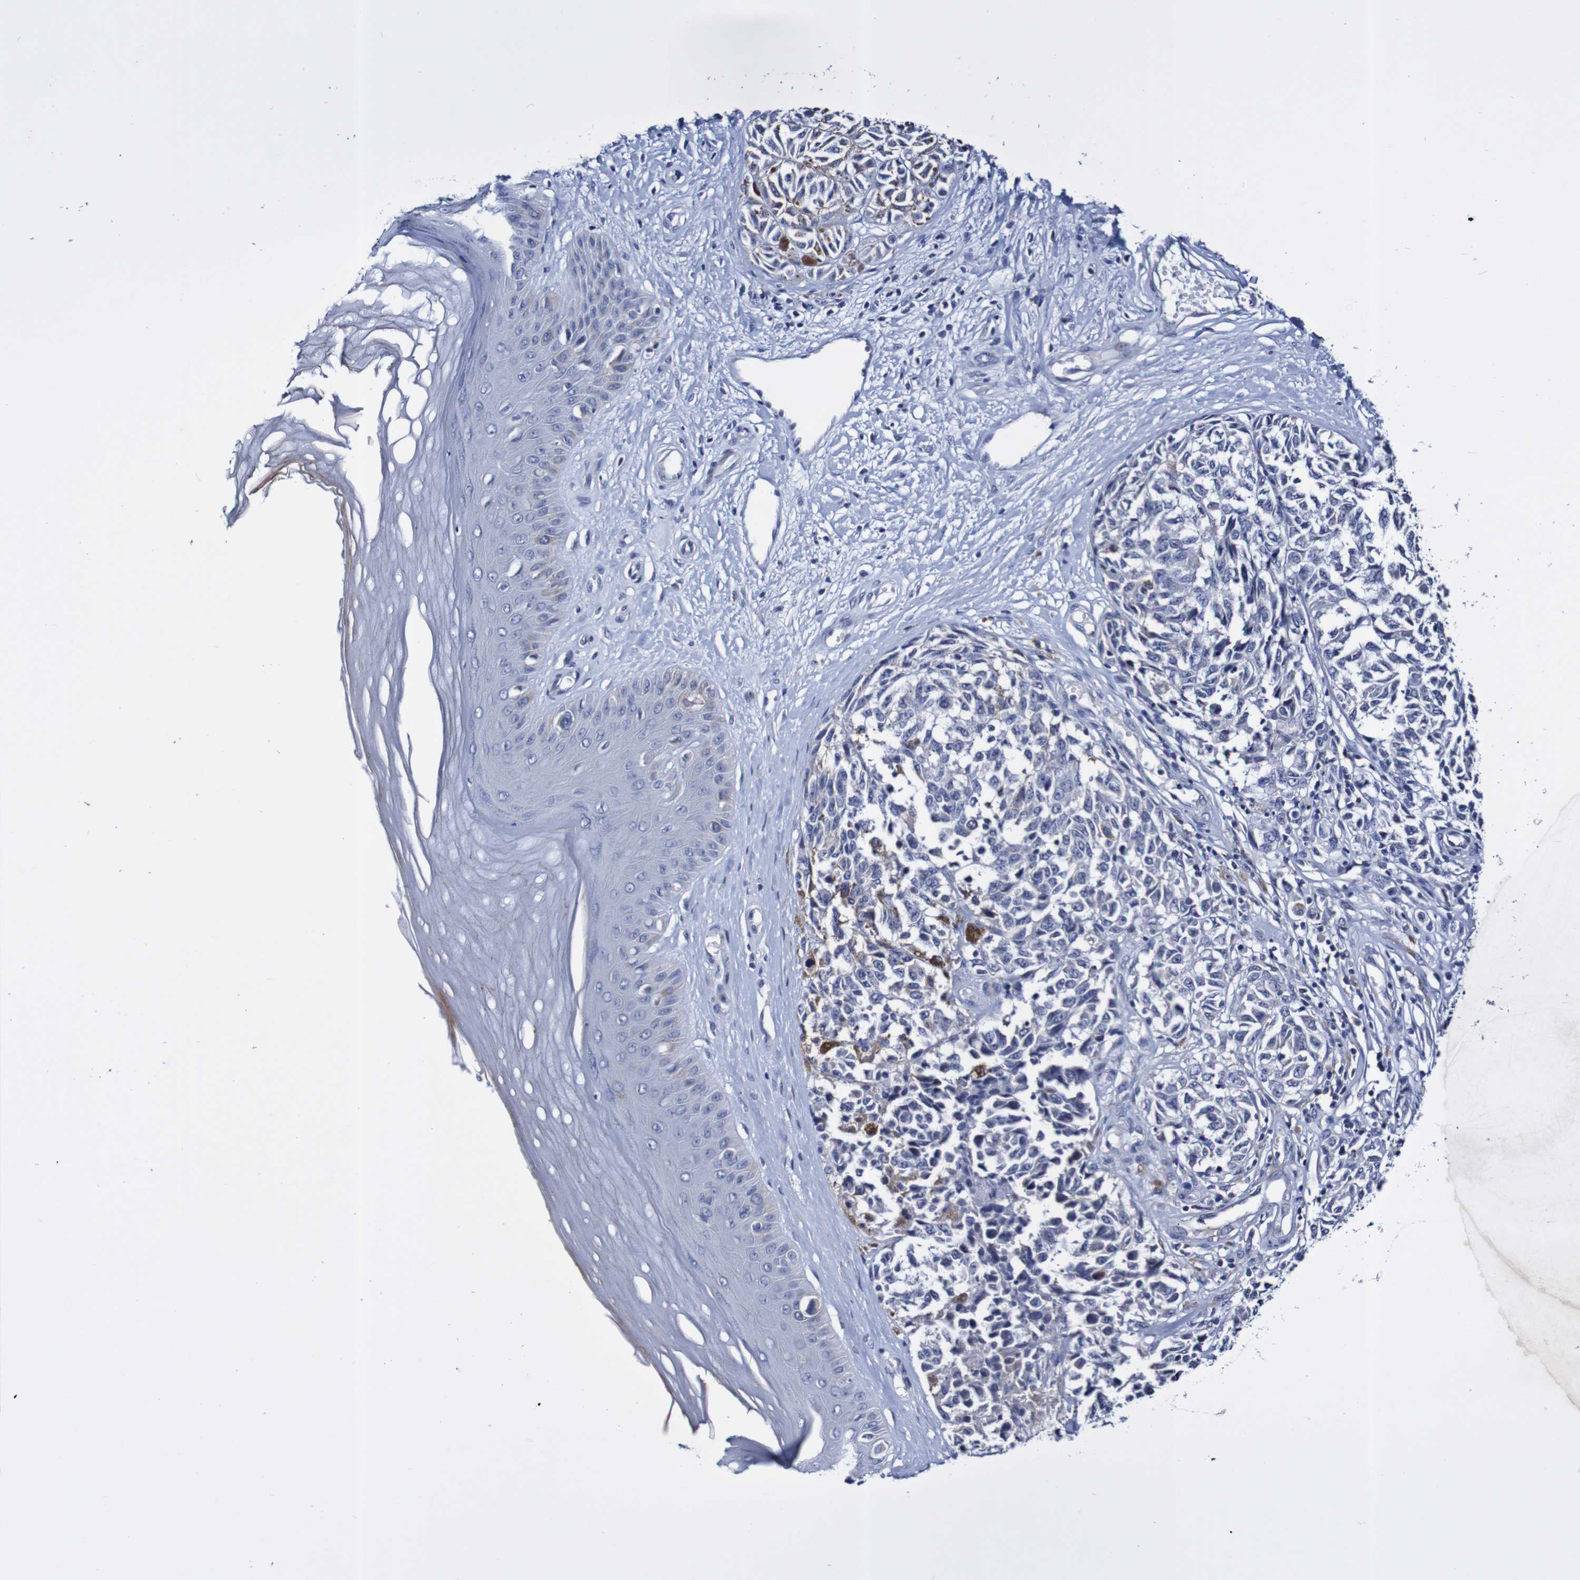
{"staining": {"intensity": "negative", "quantity": "none", "location": "none"}, "tissue": "melanoma", "cell_type": "Tumor cells", "image_type": "cancer", "snomed": [{"axis": "morphology", "description": "Malignant melanoma, NOS"}, {"axis": "topography", "description": "Skin"}], "caption": "Histopathology image shows no significant protein staining in tumor cells of melanoma.", "gene": "ACVR1C", "patient": {"sex": "female", "age": 64}}